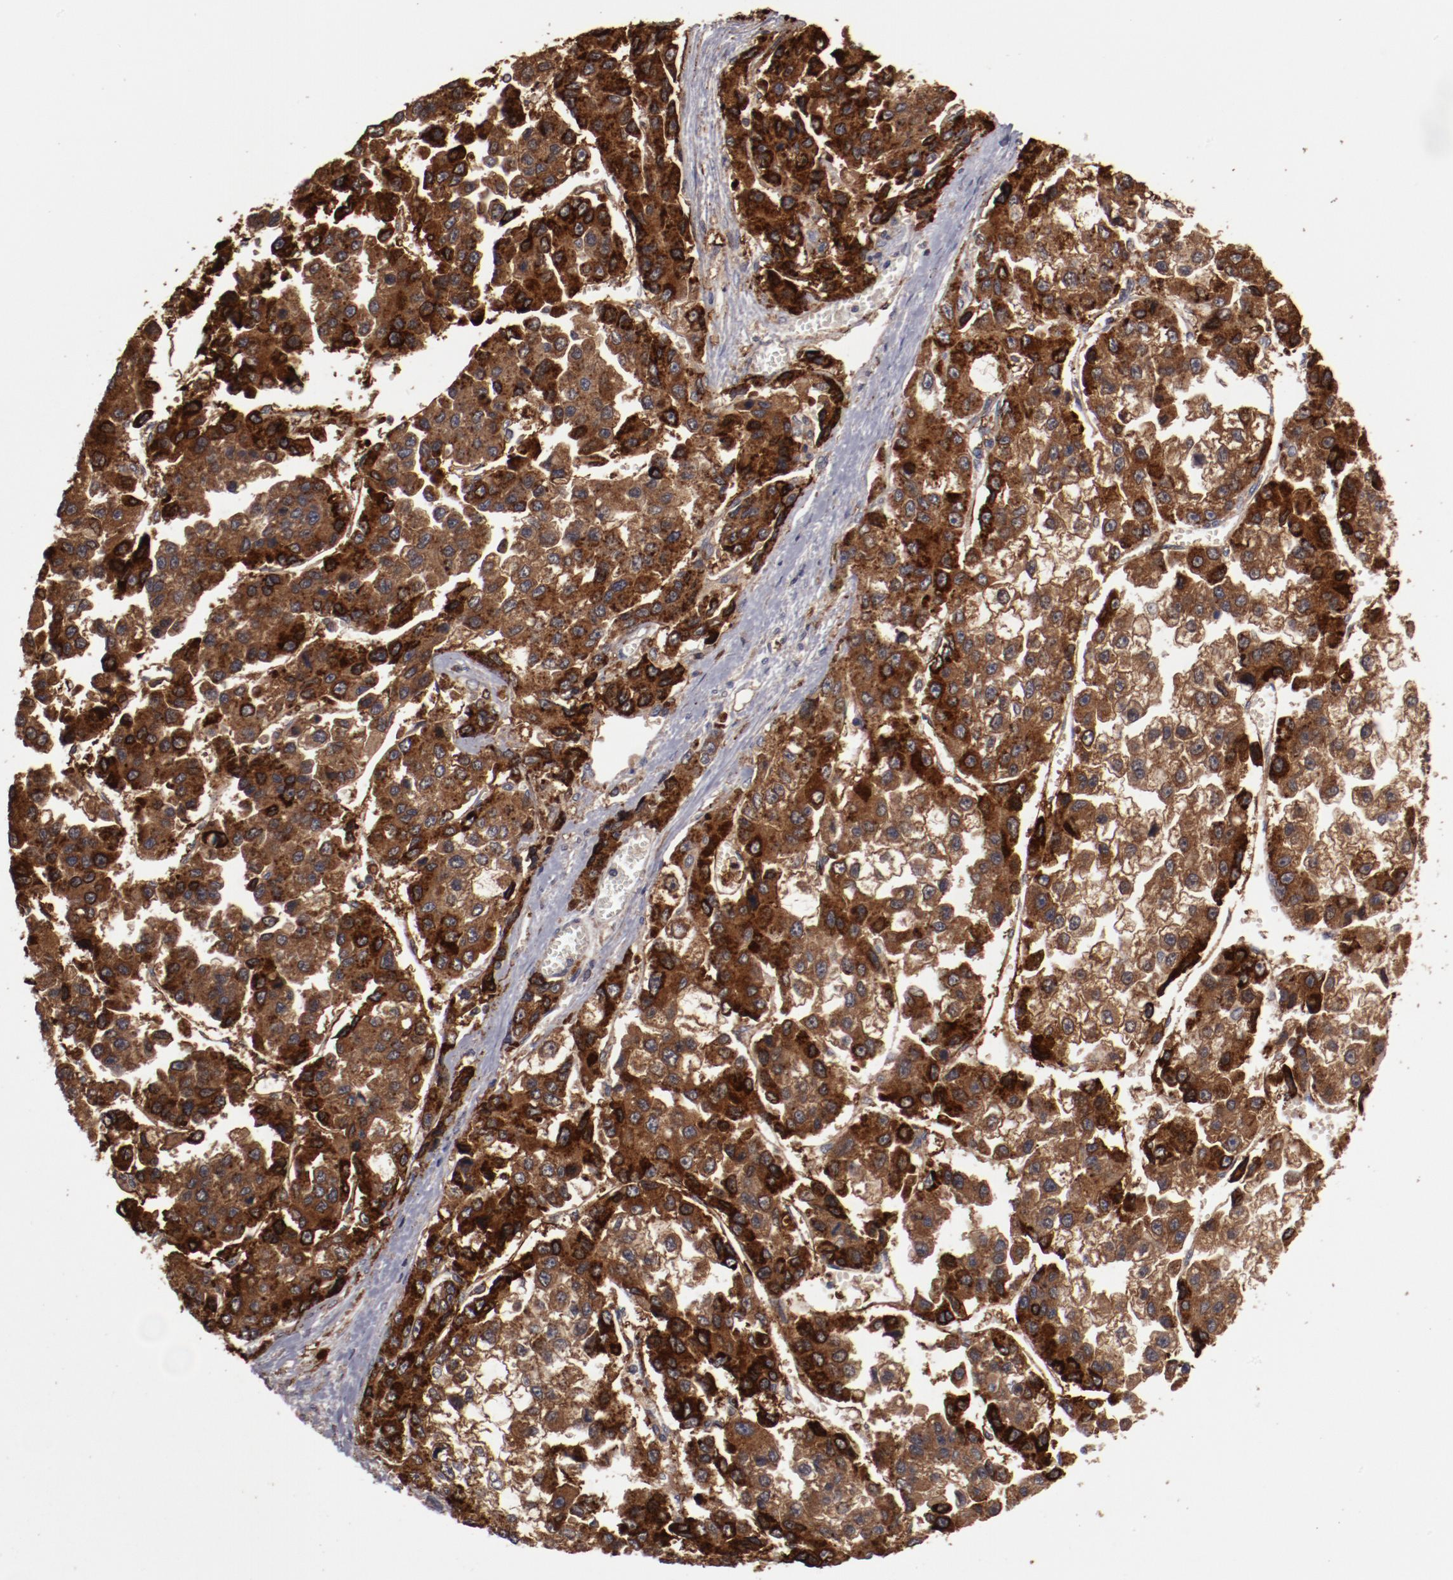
{"staining": {"intensity": "strong", "quantity": ">75%", "location": "cytoplasmic/membranous"}, "tissue": "liver cancer", "cell_type": "Tumor cells", "image_type": "cancer", "snomed": [{"axis": "morphology", "description": "Carcinoma, Hepatocellular, NOS"}, {"axis": "topography", "description": "Liver"}], "caption": "DAB immunohistochemical staining of liver cancer (hepatocellular carcinoma) demonstrates strong cytoplasmic/membranous protein positivity in approximately >75% of tumor cells.", "gene": "LRRC75B", "patient": {"sex": "female", "age": 66}}